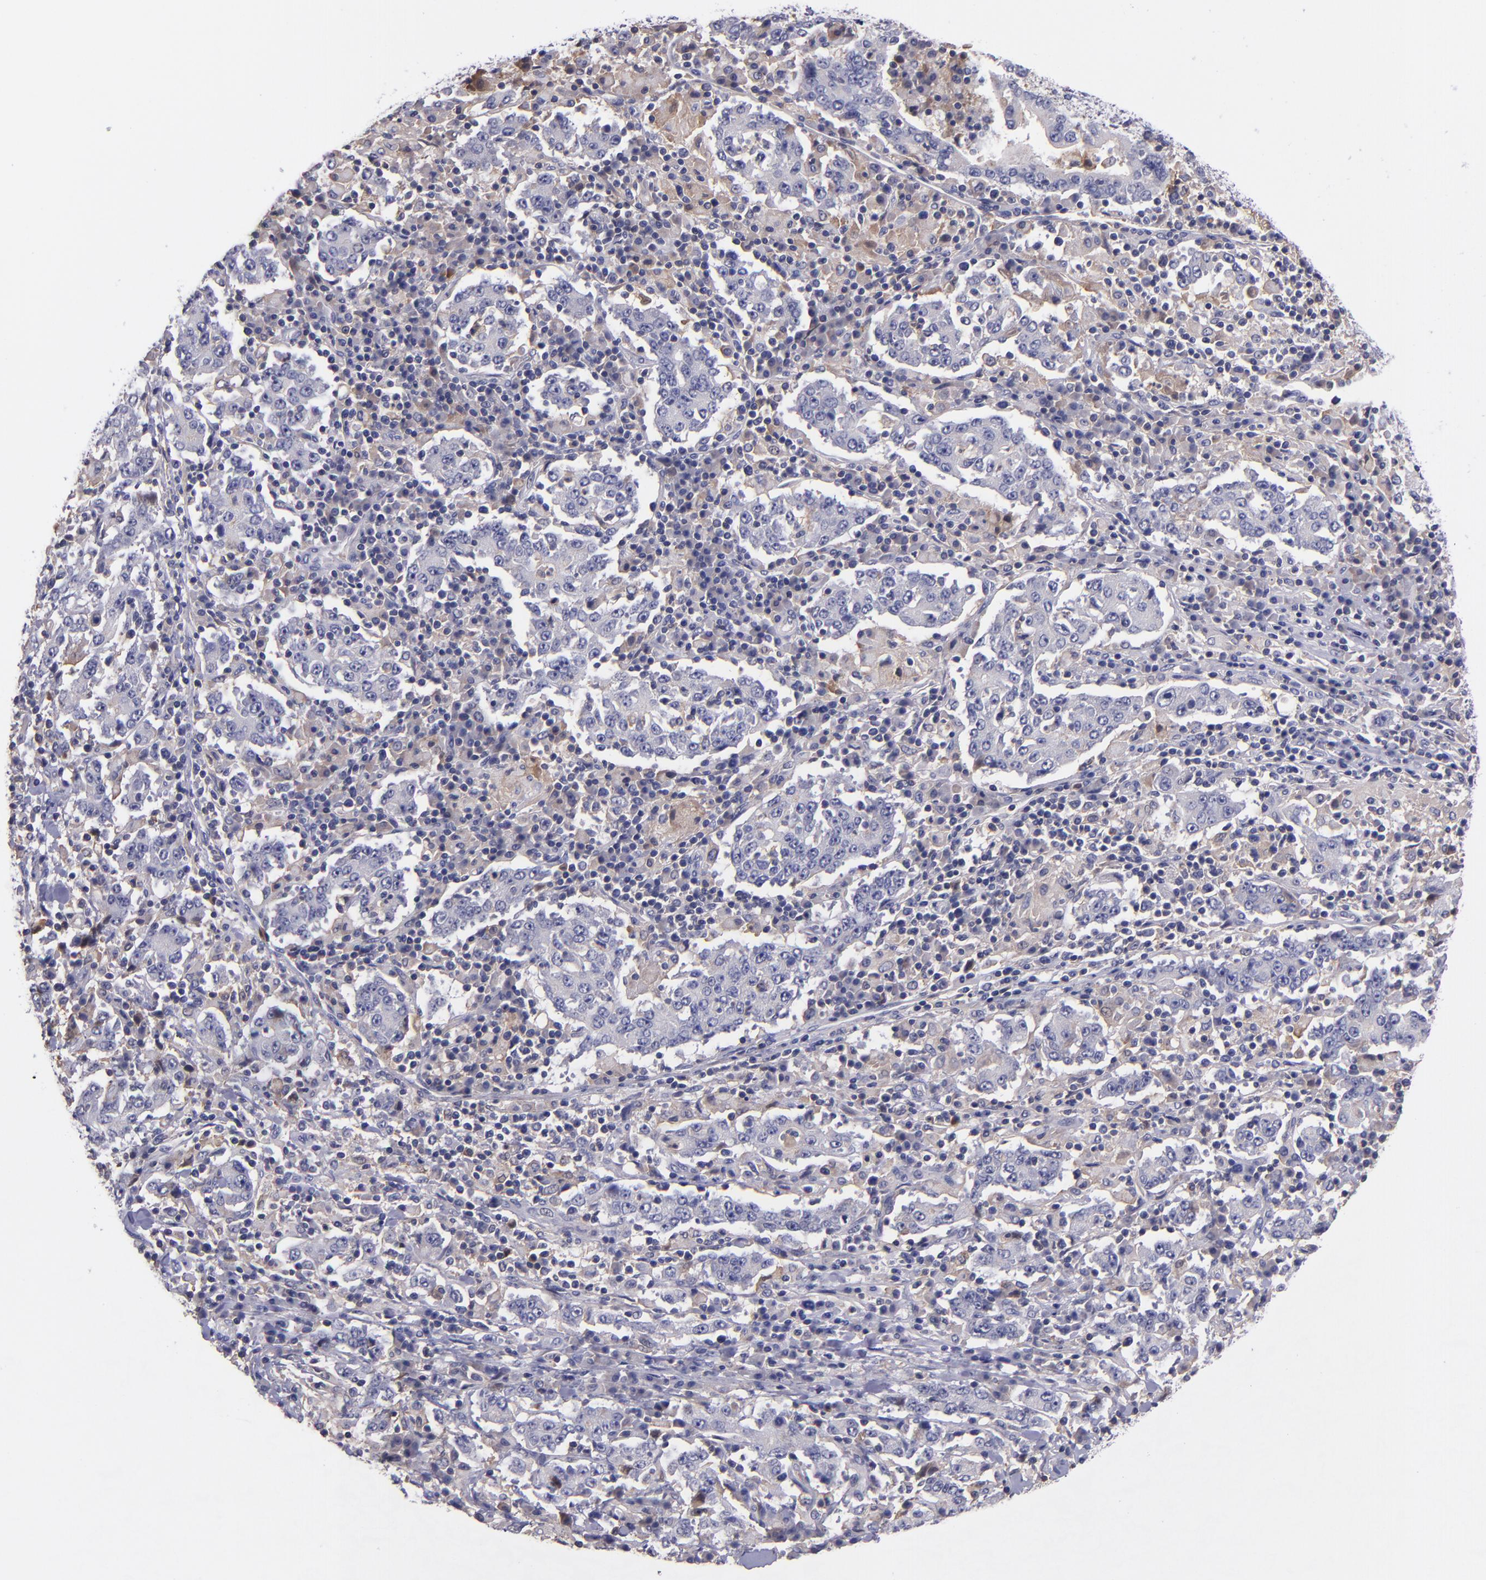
{"staining": {"intensity": "weak", "quantity": "25%-75%", "location": "cytoplasmic/membranous"}, "tissue": "stomach cancer", "cell_type": "Tumor cells", "image_type": "cancer", "snomed": [{"axis": "morphology", "description": "Normal tissue, NOS"}, {"axis": "morphology", "description": "Adenocarcinoma, NOS"}, {"axis": "topography", "description": "Stomach, upper"}, {"axis": "topography", "description": "Stomach"}], "caption": "A micrograph showing weak cytoplasmic/membranous positivity in approximately 25%-75% of tumor cells in stomach cancer (adenocarcinoma), as visualized by brown immunohistochemical staining.", "gene": "RBP4", "patient": {"sex": "male", "age": 59}}